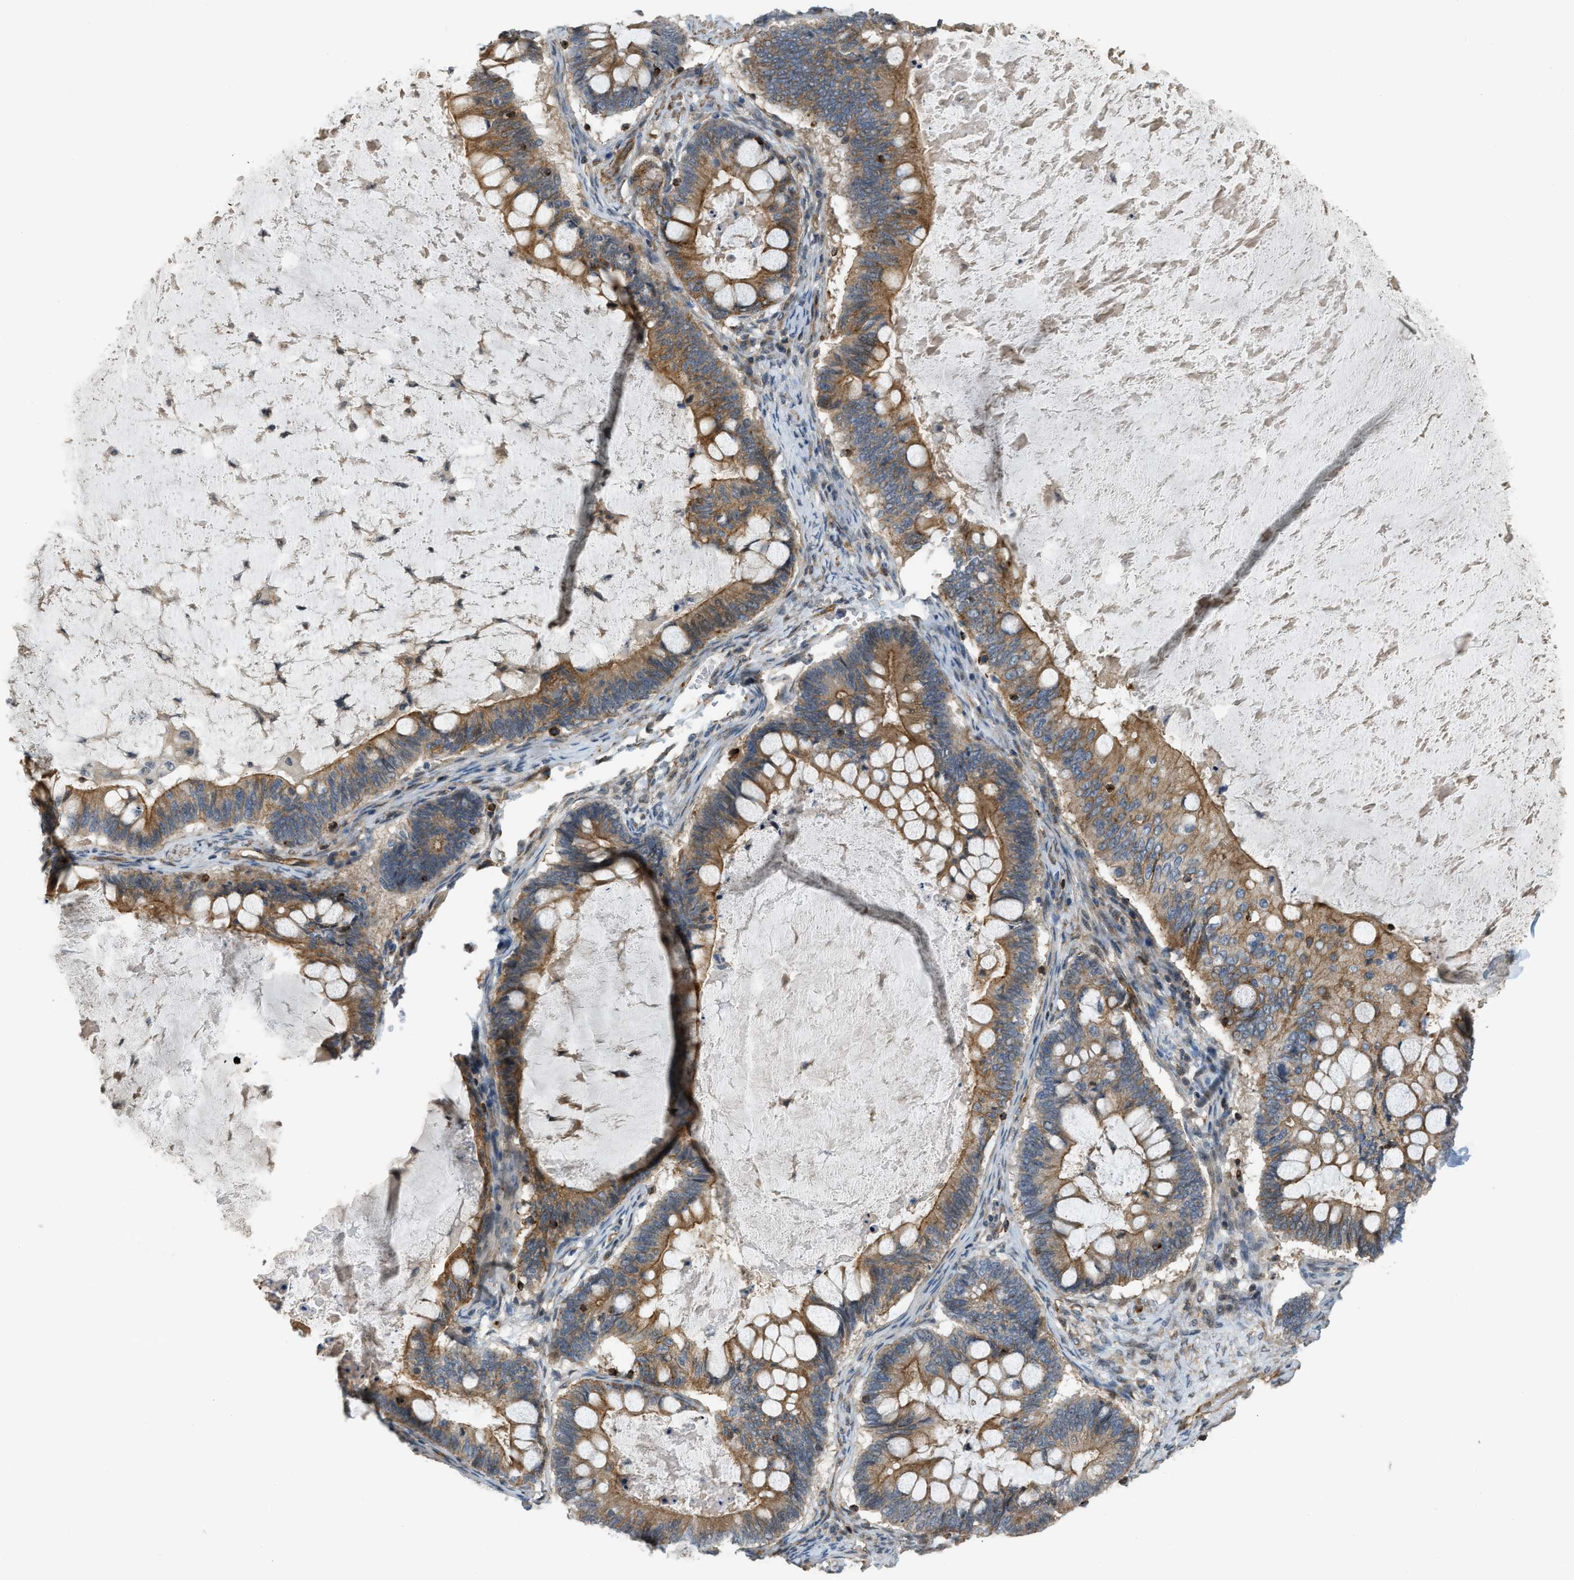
{"staining": {"intensity": "moderate", "quantity": ">75%", "location": "cytoplasmic/membranous"}, "tissue": "ovarian cancer", "cell_type": "Tumor cells", "image_type": "cancer", "snomed": [{"axis": "morphology", "description": "Cystadenocarcinoma, mucinous, NOS"}, {"axis": "topography", "description": "Ovary"}], "caption": "A high-resolution image shows immunohistochemistry (IHC) staining of ovarian mucinous cystadenocarcinoma, which displays moderate cytoplasmic/membranous staining in about >75% of tumor cells. Ihc stains the protein of interest in brown and the nuclei are stained blue.", "gene": "KIAA1671", "patient": {"sex": "female", "age": 61}}